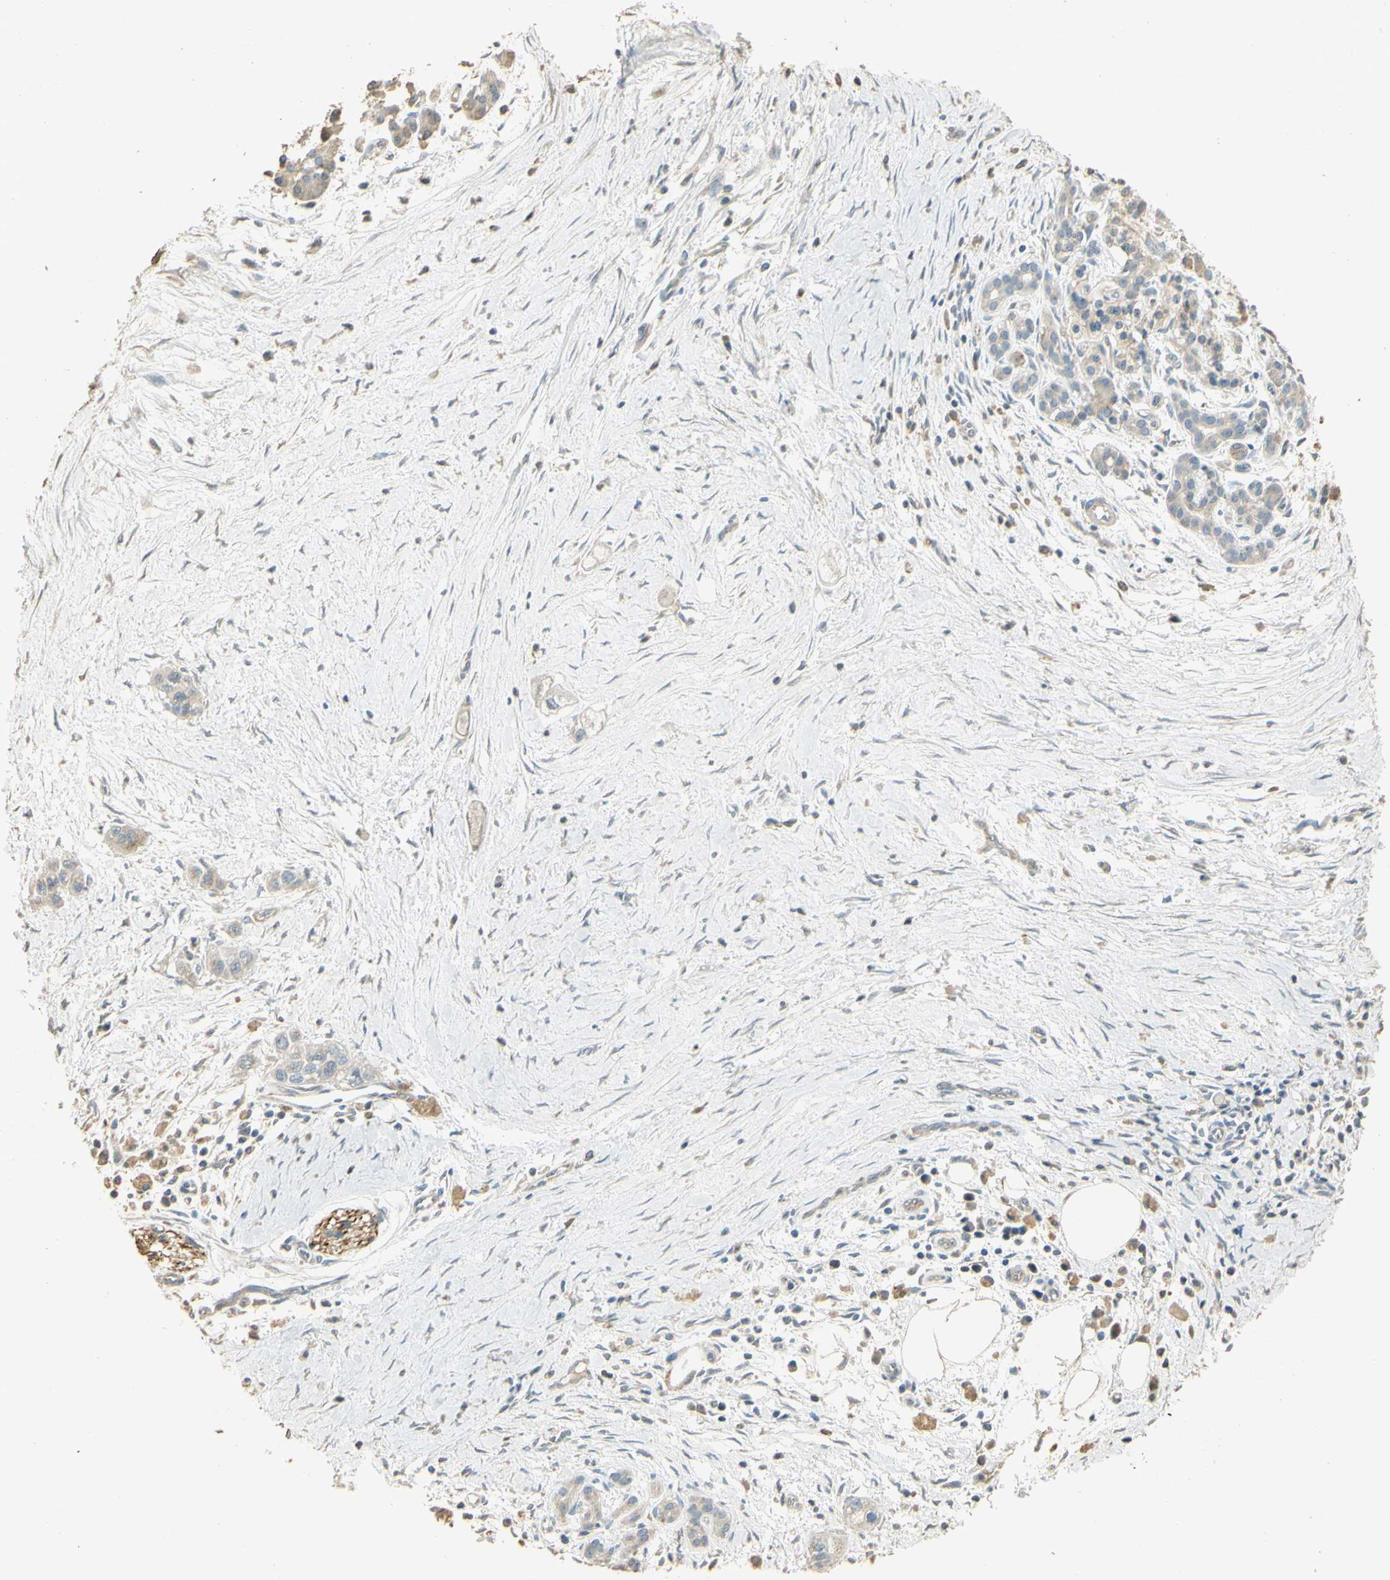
{"staining": {"intensity": "weak", "quantity": "25%-75%", "location": "cytoplasmic/membranous"}, "tissue": "pancreatic cancer", "cell_type": "Tumor cells", "image_type": "cancer", "snomed": [{"axis": "morphology", "description": "Adenocarcinoma, NOS"}, {"axis": "topography", "description": "Pancreas"}], "caption": "Approximately 25%-75% of tumor cells in human pancreatic cancer (adenocarcinoma) display weak cytoplasmic/membranous protein expression as visualized by brown immunohistochemical staining.", "gene": "UXS1", "patient": {"sex": "male", "age": 74}}